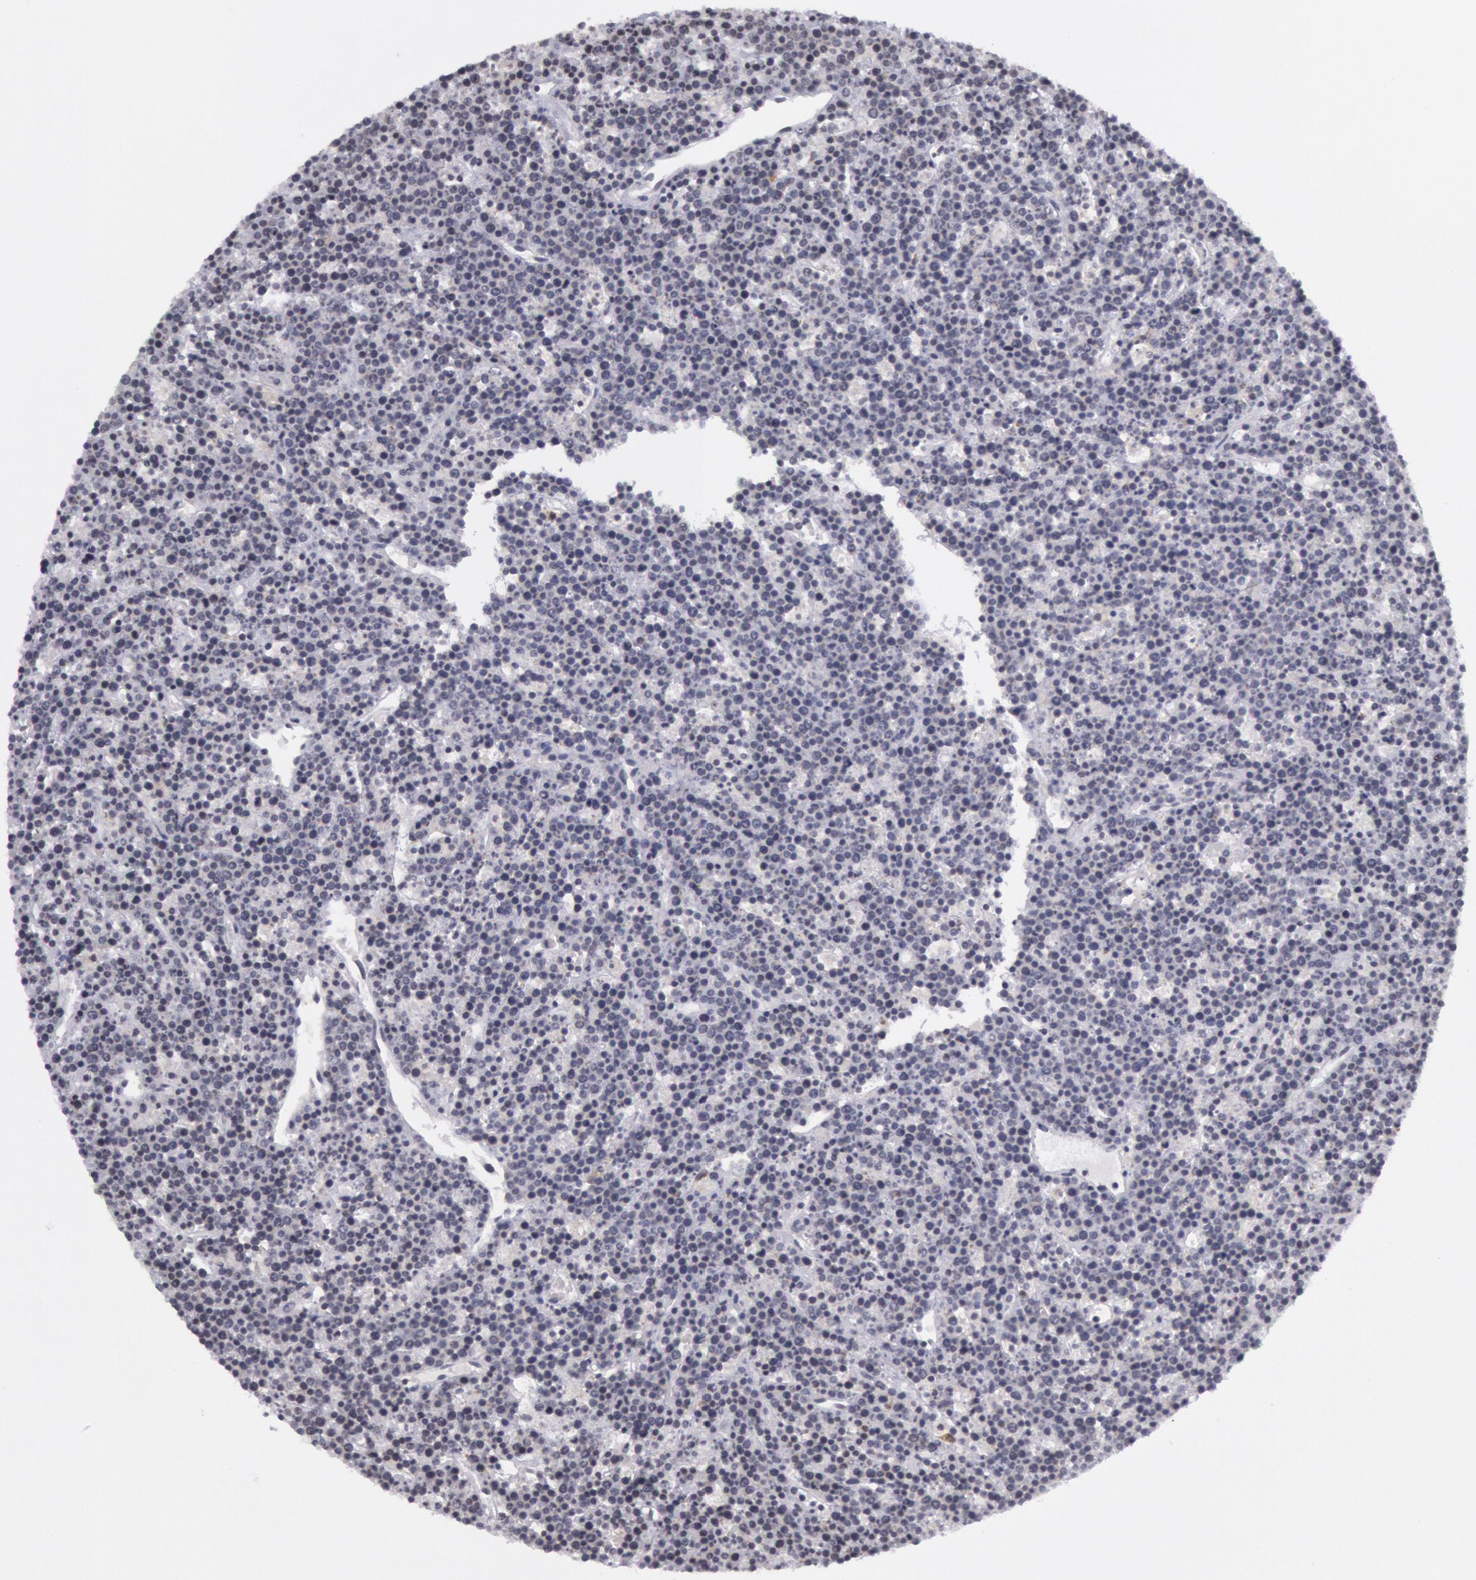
{"staining": {"intensity": "negative", "quantity": "none", "location": "none"}, "tissue": "lymphoma", "cell_type": "Tumor cells", "image_type": "cancer", "snomed": [{"axis": "morphology", "description": "Malignant lymphoma, non-Hodgkin's type, High grade"}, {"axis": "topography", "description": "Ovary"}], "caption": "An image of high-grade malignant lymphoma, non-Hodgkin's type stained for a protein displays no brown staining in tumor cells.", "gene": "PTGS2", "patient": {"sex": "female", "age": 56}}